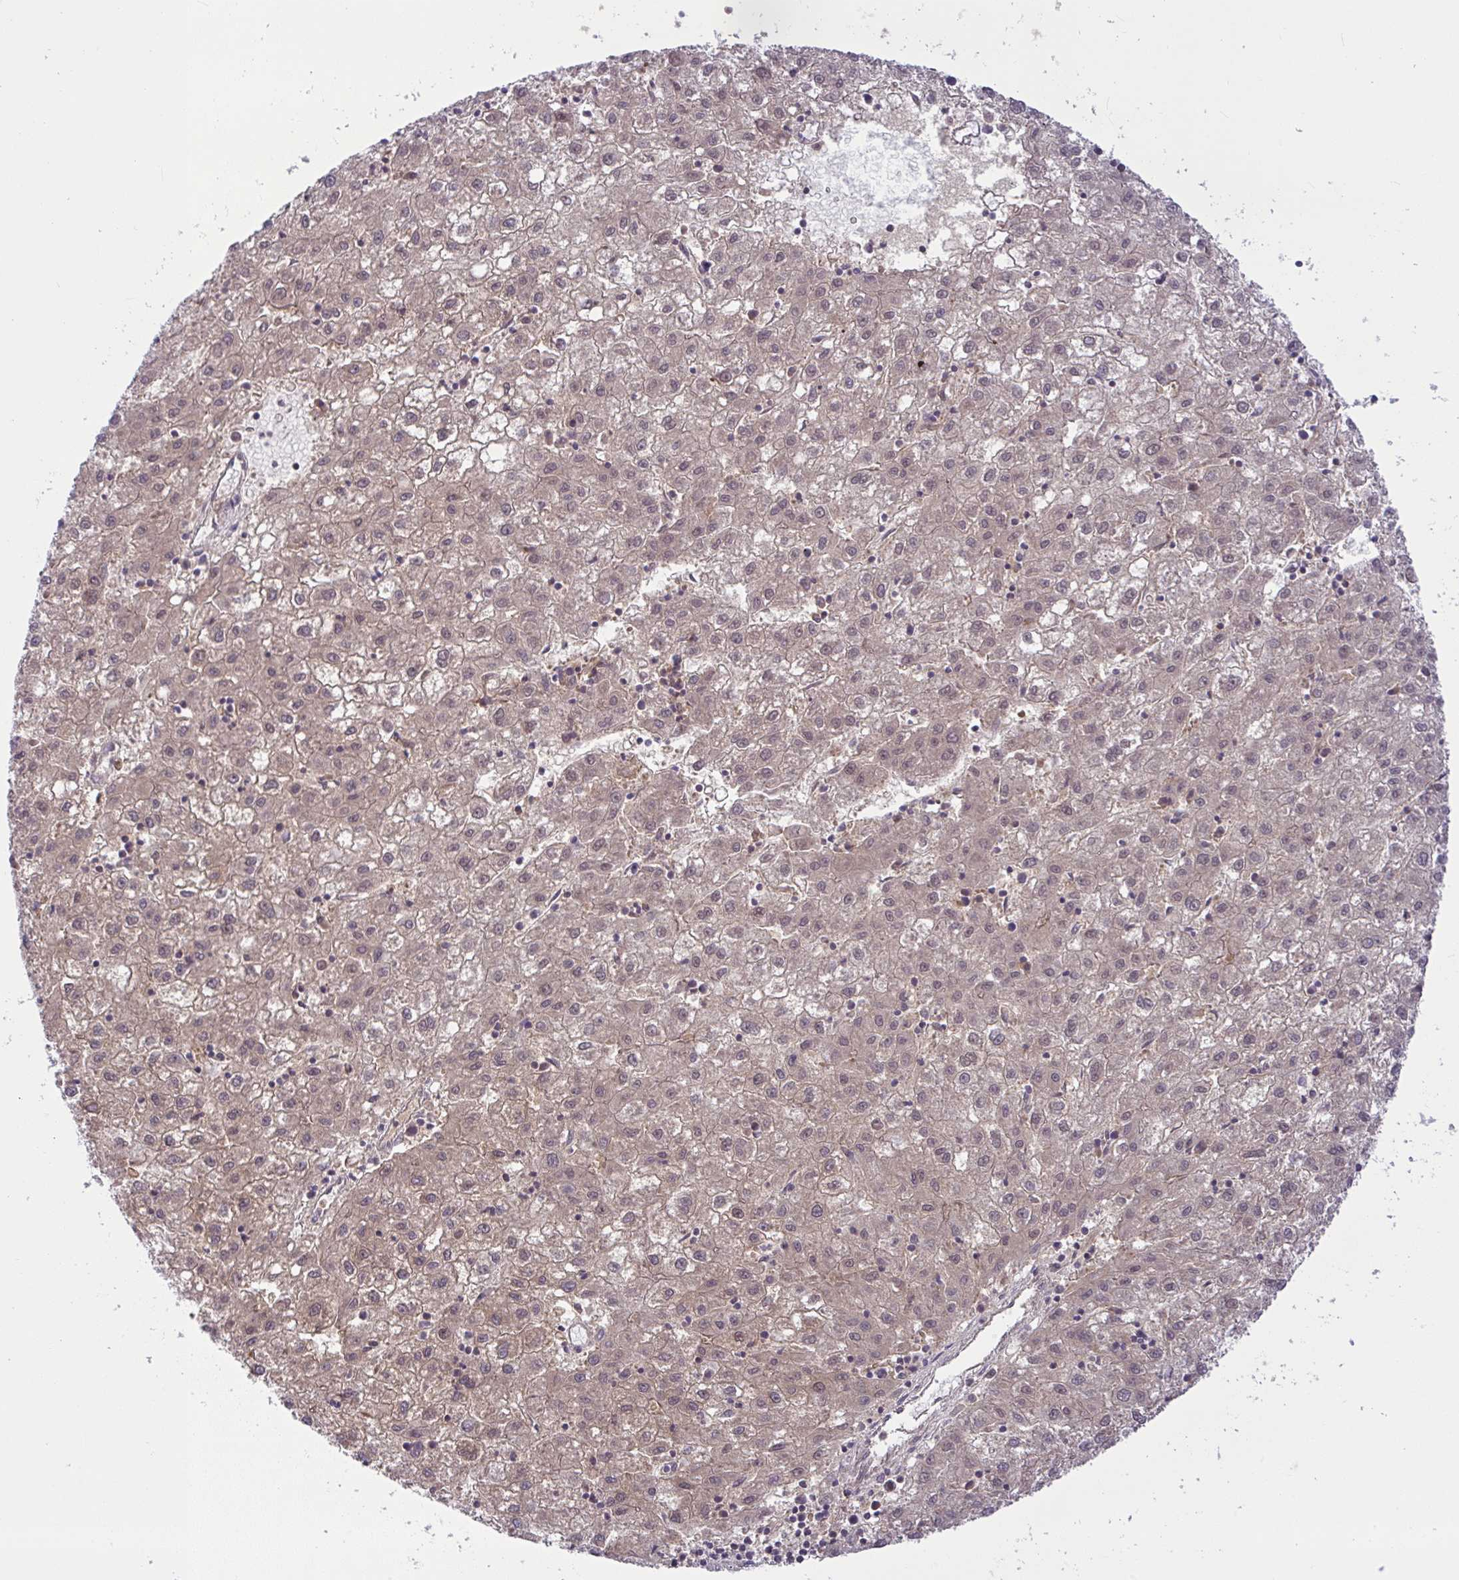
{"staining": {"intensity": "moderate", "quantity": ">75%", "location": "cytoplasmic/membranous,nuclear"}, "tissue": "liver cancer", "cell_type": "Tumor cells", "image_type": "cancer", "snomed": [{"axis": "morphology", "description": "Carcinoma, Hepatocellular, NOS"}, {"axis": "topography", "description": "Liver"}], "caption": "Approximately >75% of tumor cells in hepatocellular carcinoma (liver) display moderate cytoplasmic/membranous and nuclear protein positivity as visualized by brown immunohistochemical staining.", "gene": "KLF2", "patient": {"sex": "male", "age": 72}}